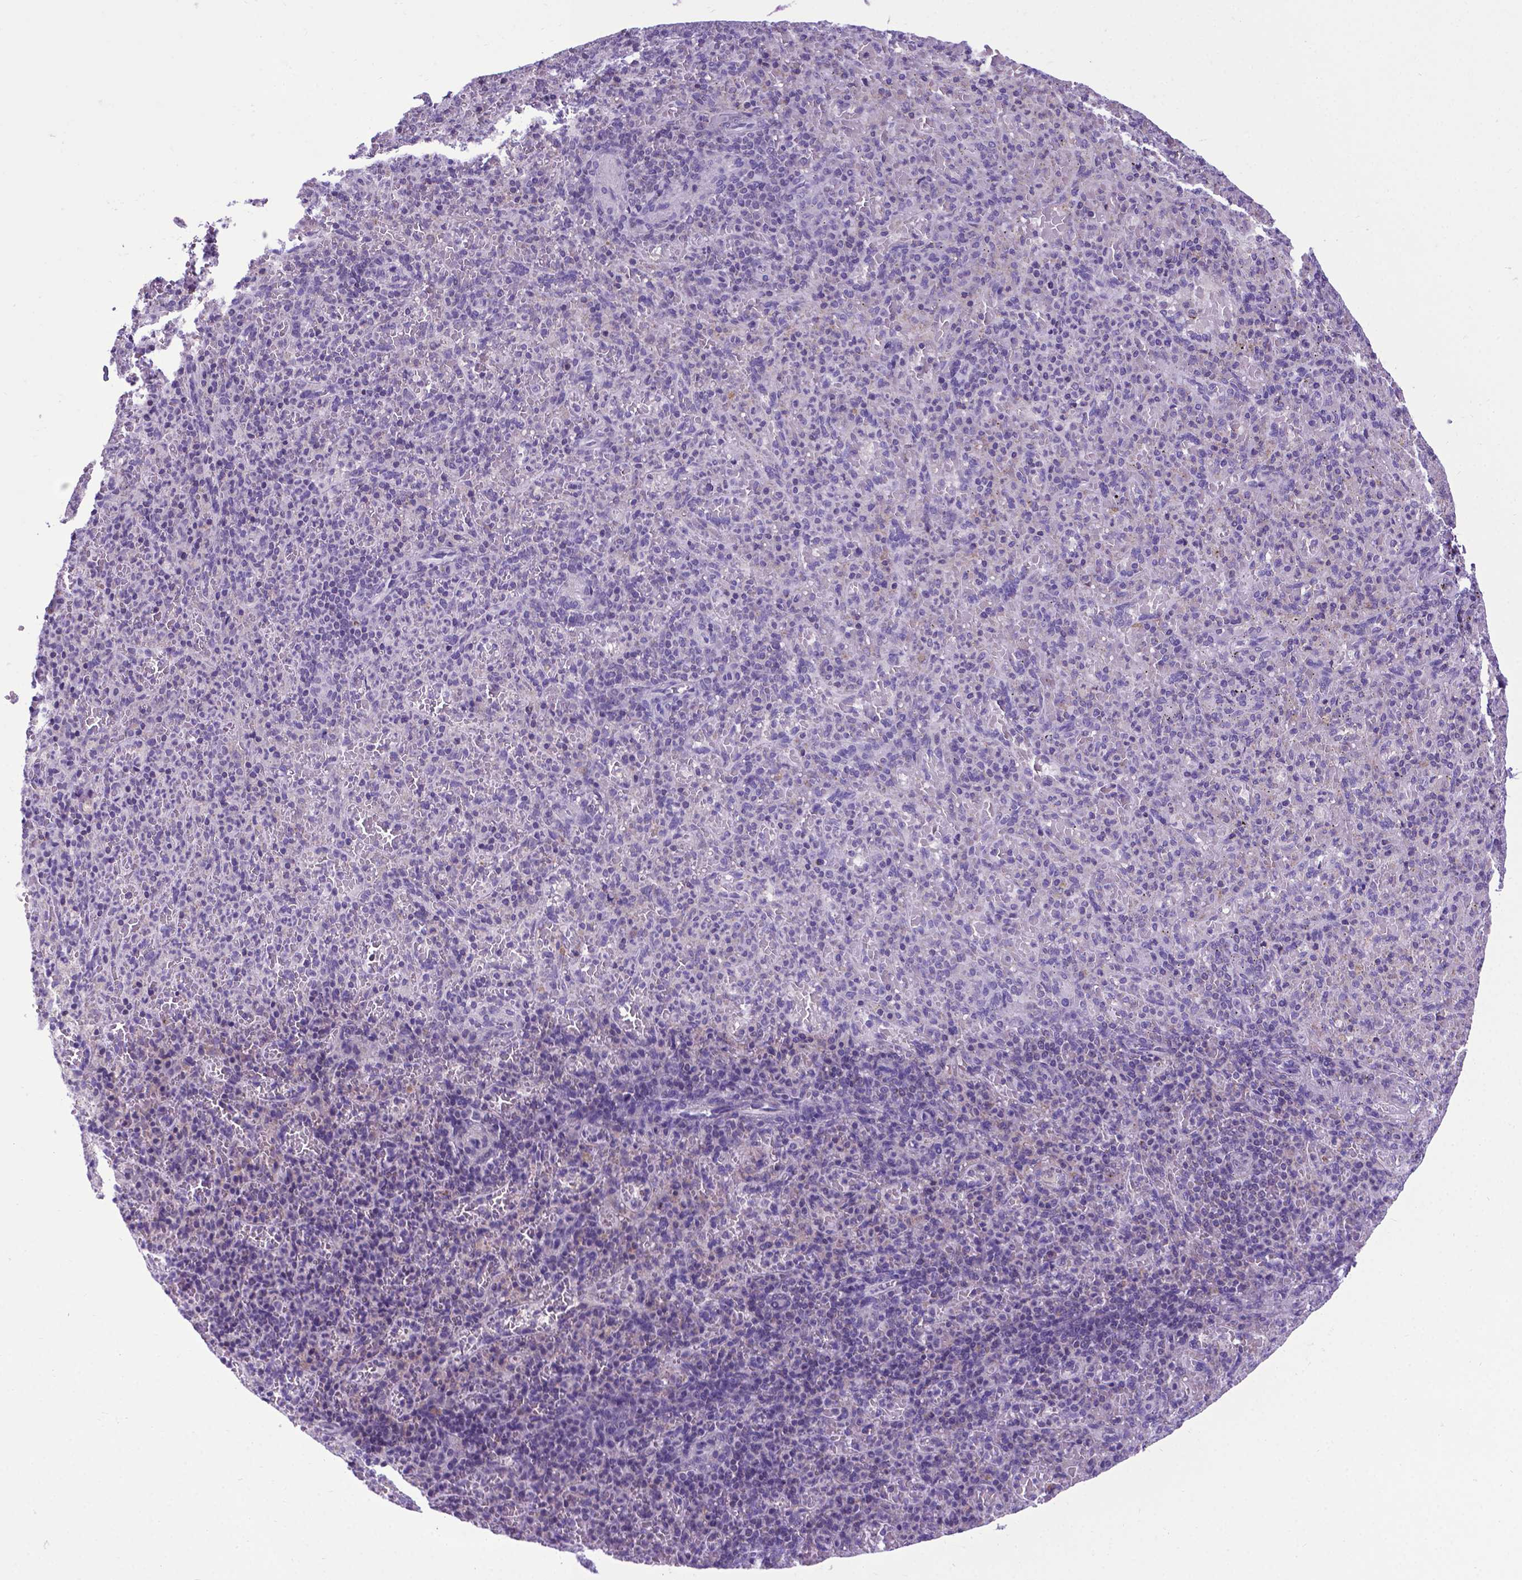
{"staining": {"intensity": "negative", "quantity": "none", "location": "none"}, "tissue": "spleen", "cell_type": "Cells in red pulp", "image_type": "normal", "snomed": [{"axis": "morphology", "description": "Normal tissue, NOS"}, {"axis": "topography", "description": "Spleen"}], "caption": "This is an immunohistochemistry photomicrograph of unremarkable human spleen. There is no staining in cells in red pulp.", "gene": "POU3F3", "patient": {"sex": "female", "age": 74}}